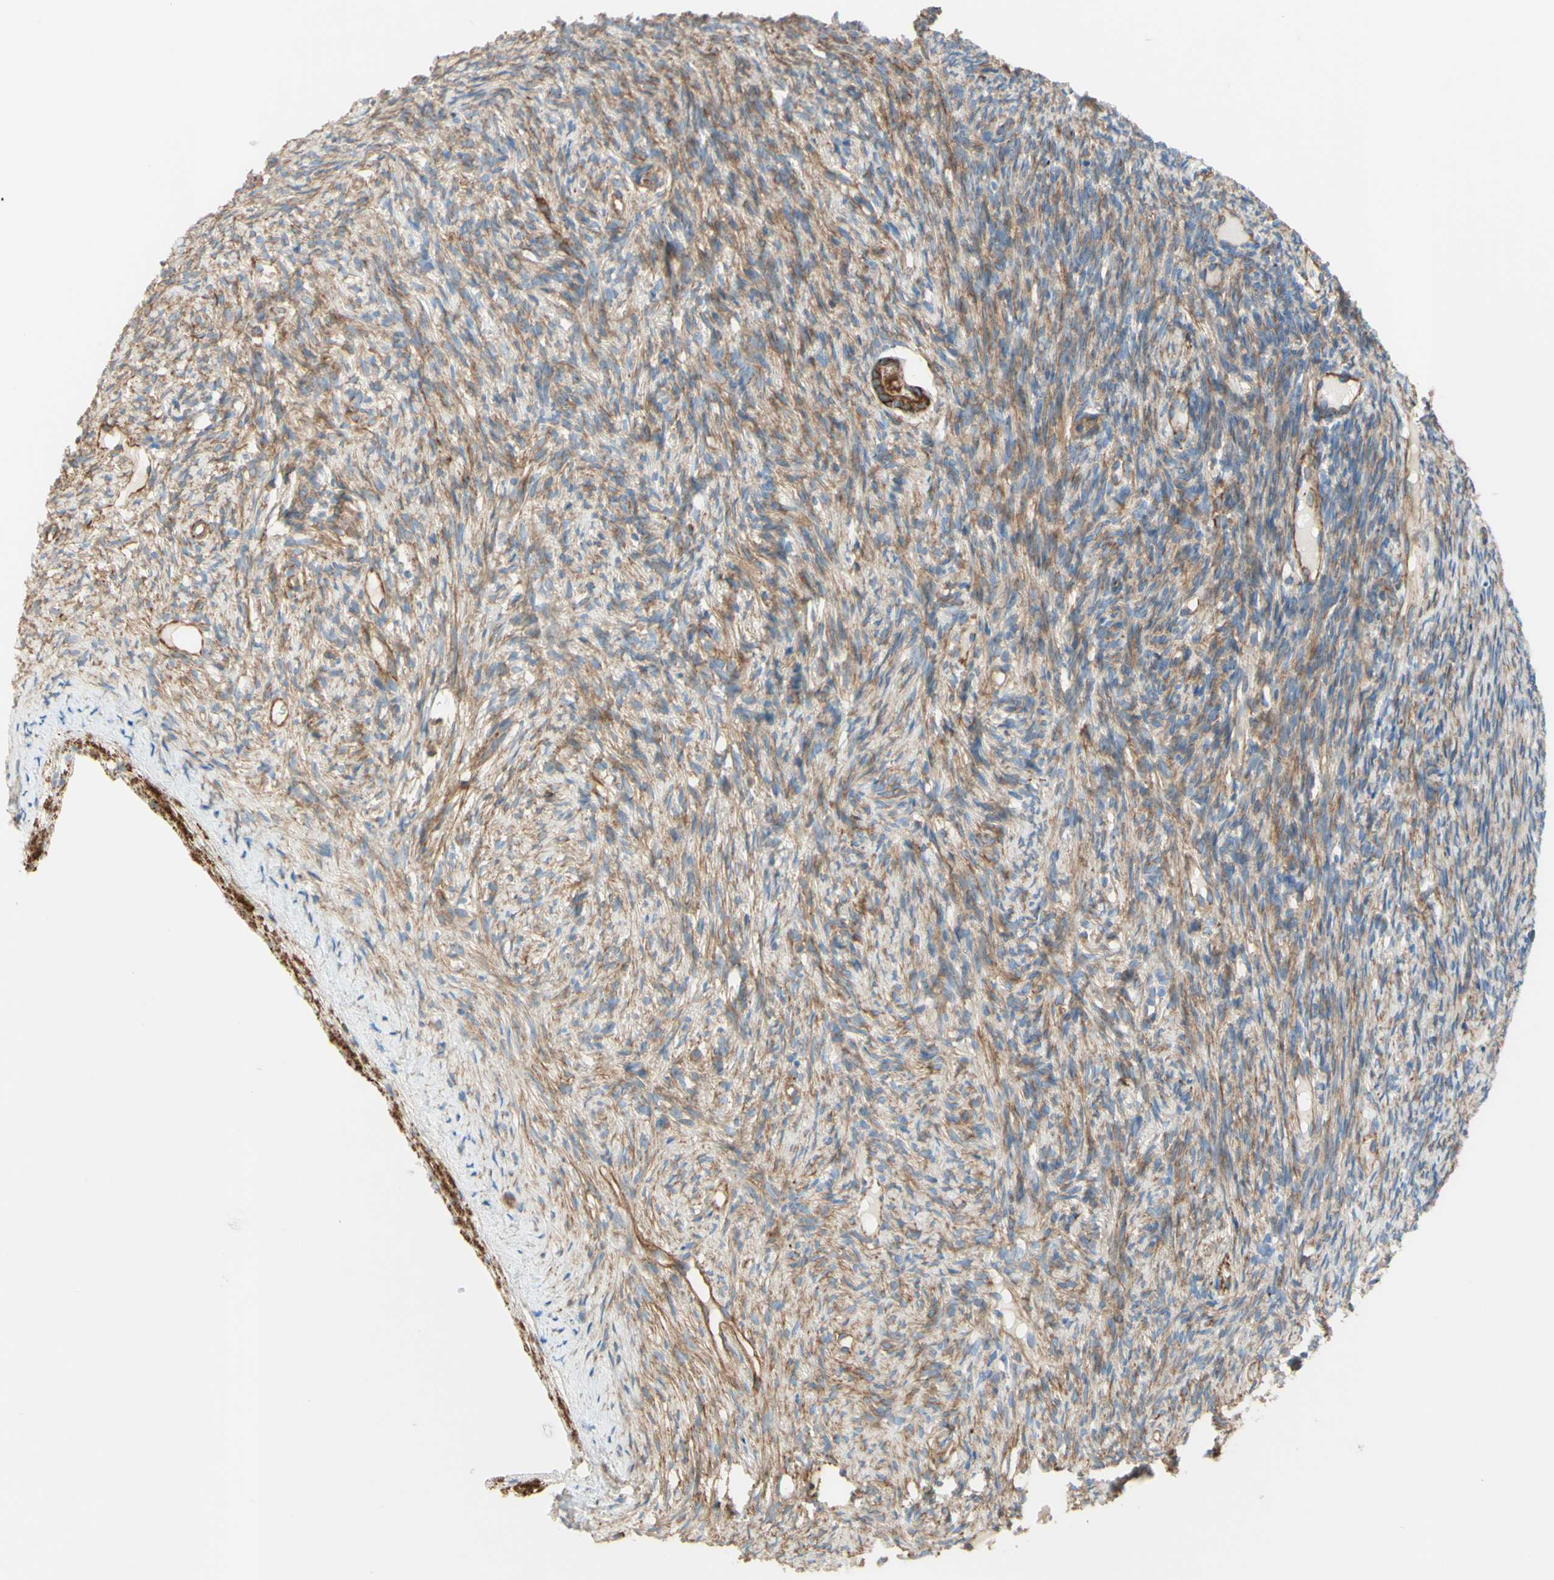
{"staining": {"intensity": "strong", "quantity": ">75%", "location": "cytoplasmic/membranous"}, "tissue": "ovary", "cell_type": "Follicle cells", "image_type": "normal", "snomed": [{"axis": "morphology", "description": "Normal tissue, NOS"}, {"axis": "topography", "description": "Ovary"}], "caption": "Protein staining of normal ovary exhibits strong cytoplasmic/membranous positivity in about >75% of follicle cells. (Brightfield microscopy of DAB IHC at high magnification).", "gene": "ENDOD1", "patient": {"sex": "female", "age": 33}}